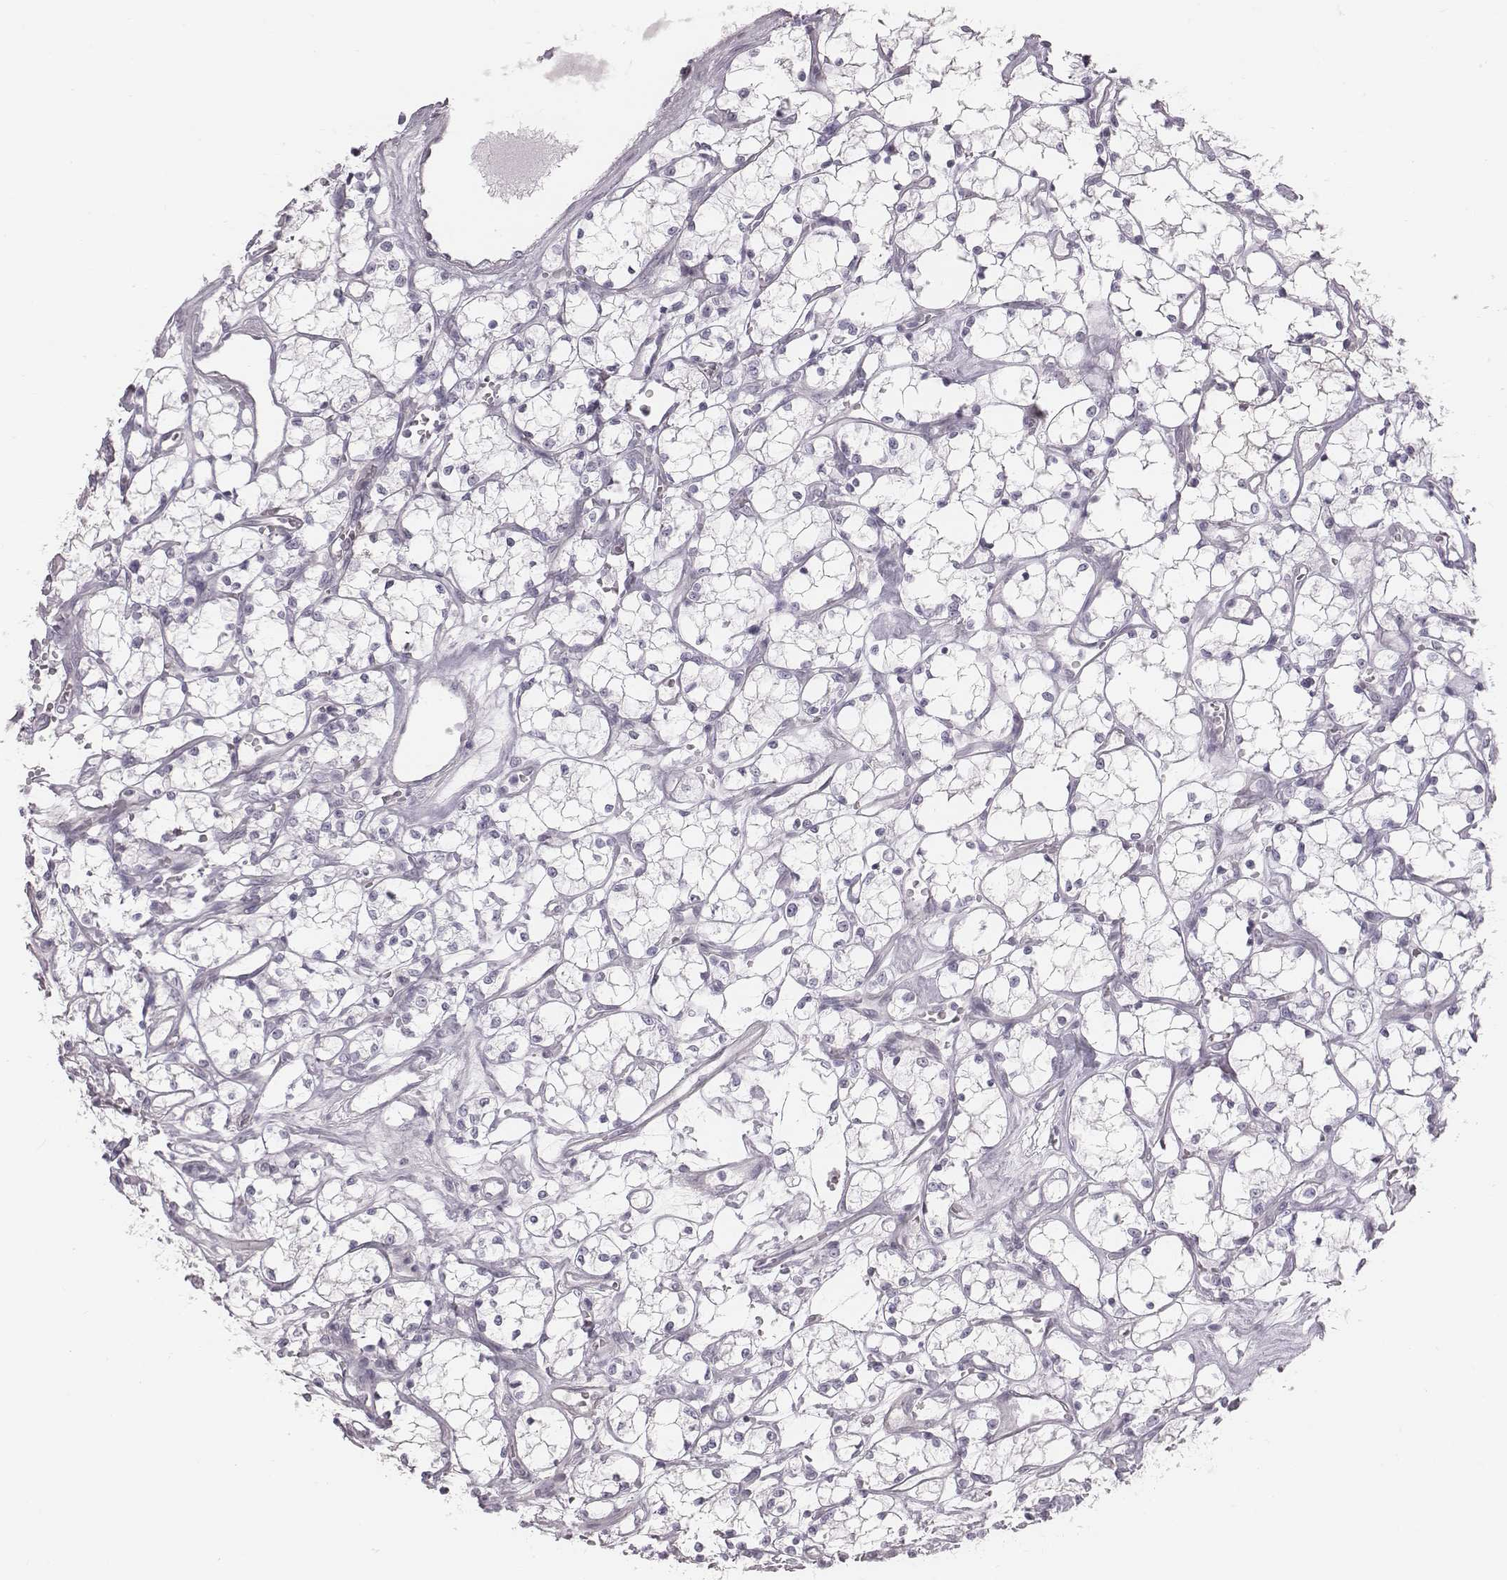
{"staining": {"intensity": "negative", "quantity": "none", "location": "none"}, "tissue": "renal cancer", "cell_type": "Tumor cells", "image_type": "cancer", "snomed": [{"axis": "morphology", "description": "Adenocarcinoma, NOS"}, {"axis": "topography", "description": "Kidney"}], "caption": "Tumor cells are negative for brown protein staining in adenocarcinoma (renal).", "gene": "C6orf58", "patient": {"sex": "female", "age": 69}}